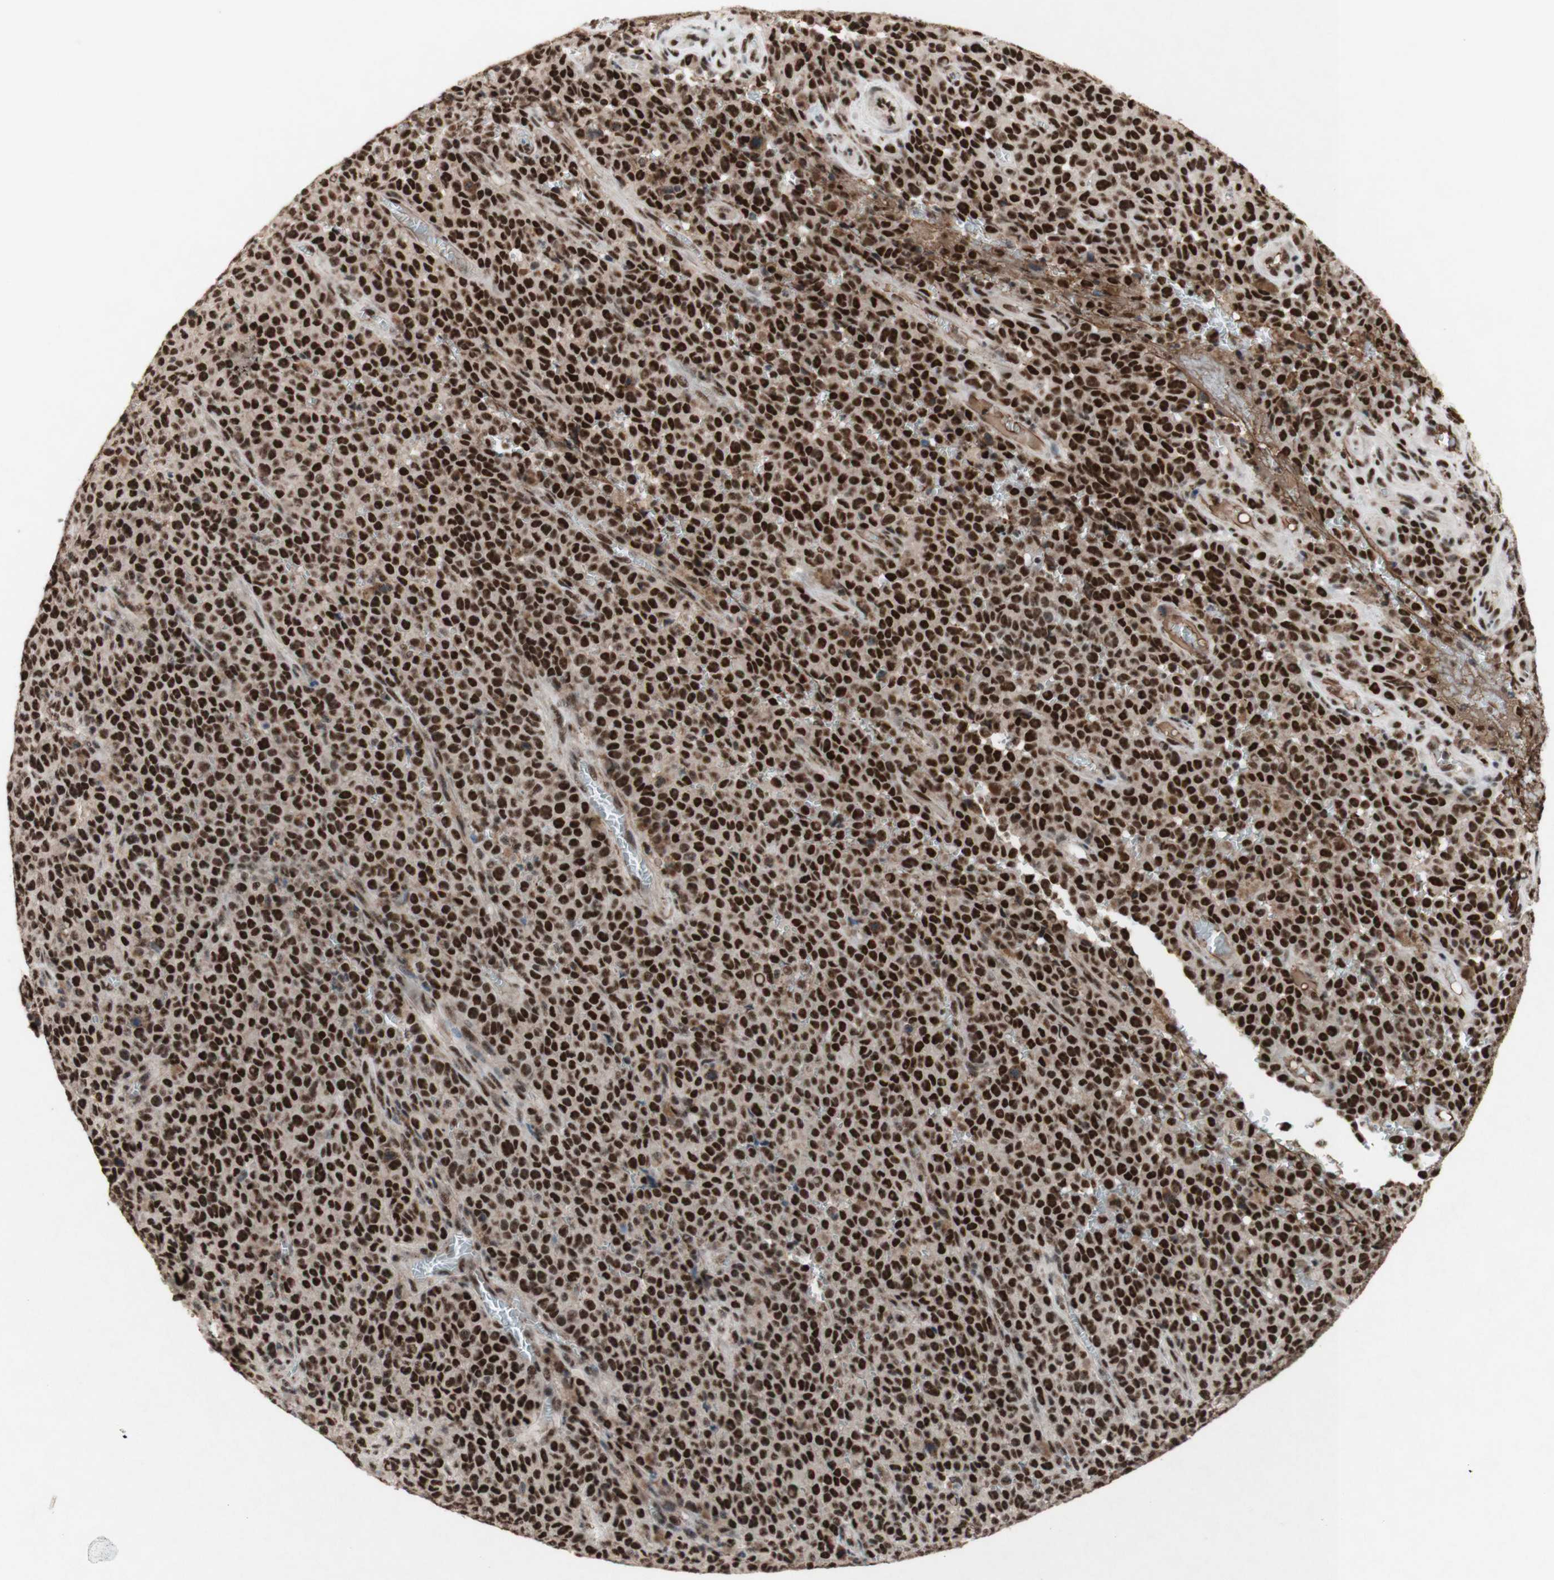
{"staining": {"intensity": "strong", "quantity": ">75%", "location": "nuclear"}, "tissue": "melanoma", "cell_type": "Tumor cells", "image_type": "cancer", "snomed": [{"axis": "morphology", "description": "Malignant melanoma, NOS"}, {"axis": "topography", "description": "Skin"}], "caption": "This image displays immunohistochemistry (IHC) staining of human malignant melanoma, with high strong nuclear positivity in approximately >75% of tumor cells.", "gene": "TLE1", "patient": {"sex": "female", "age": 82}}